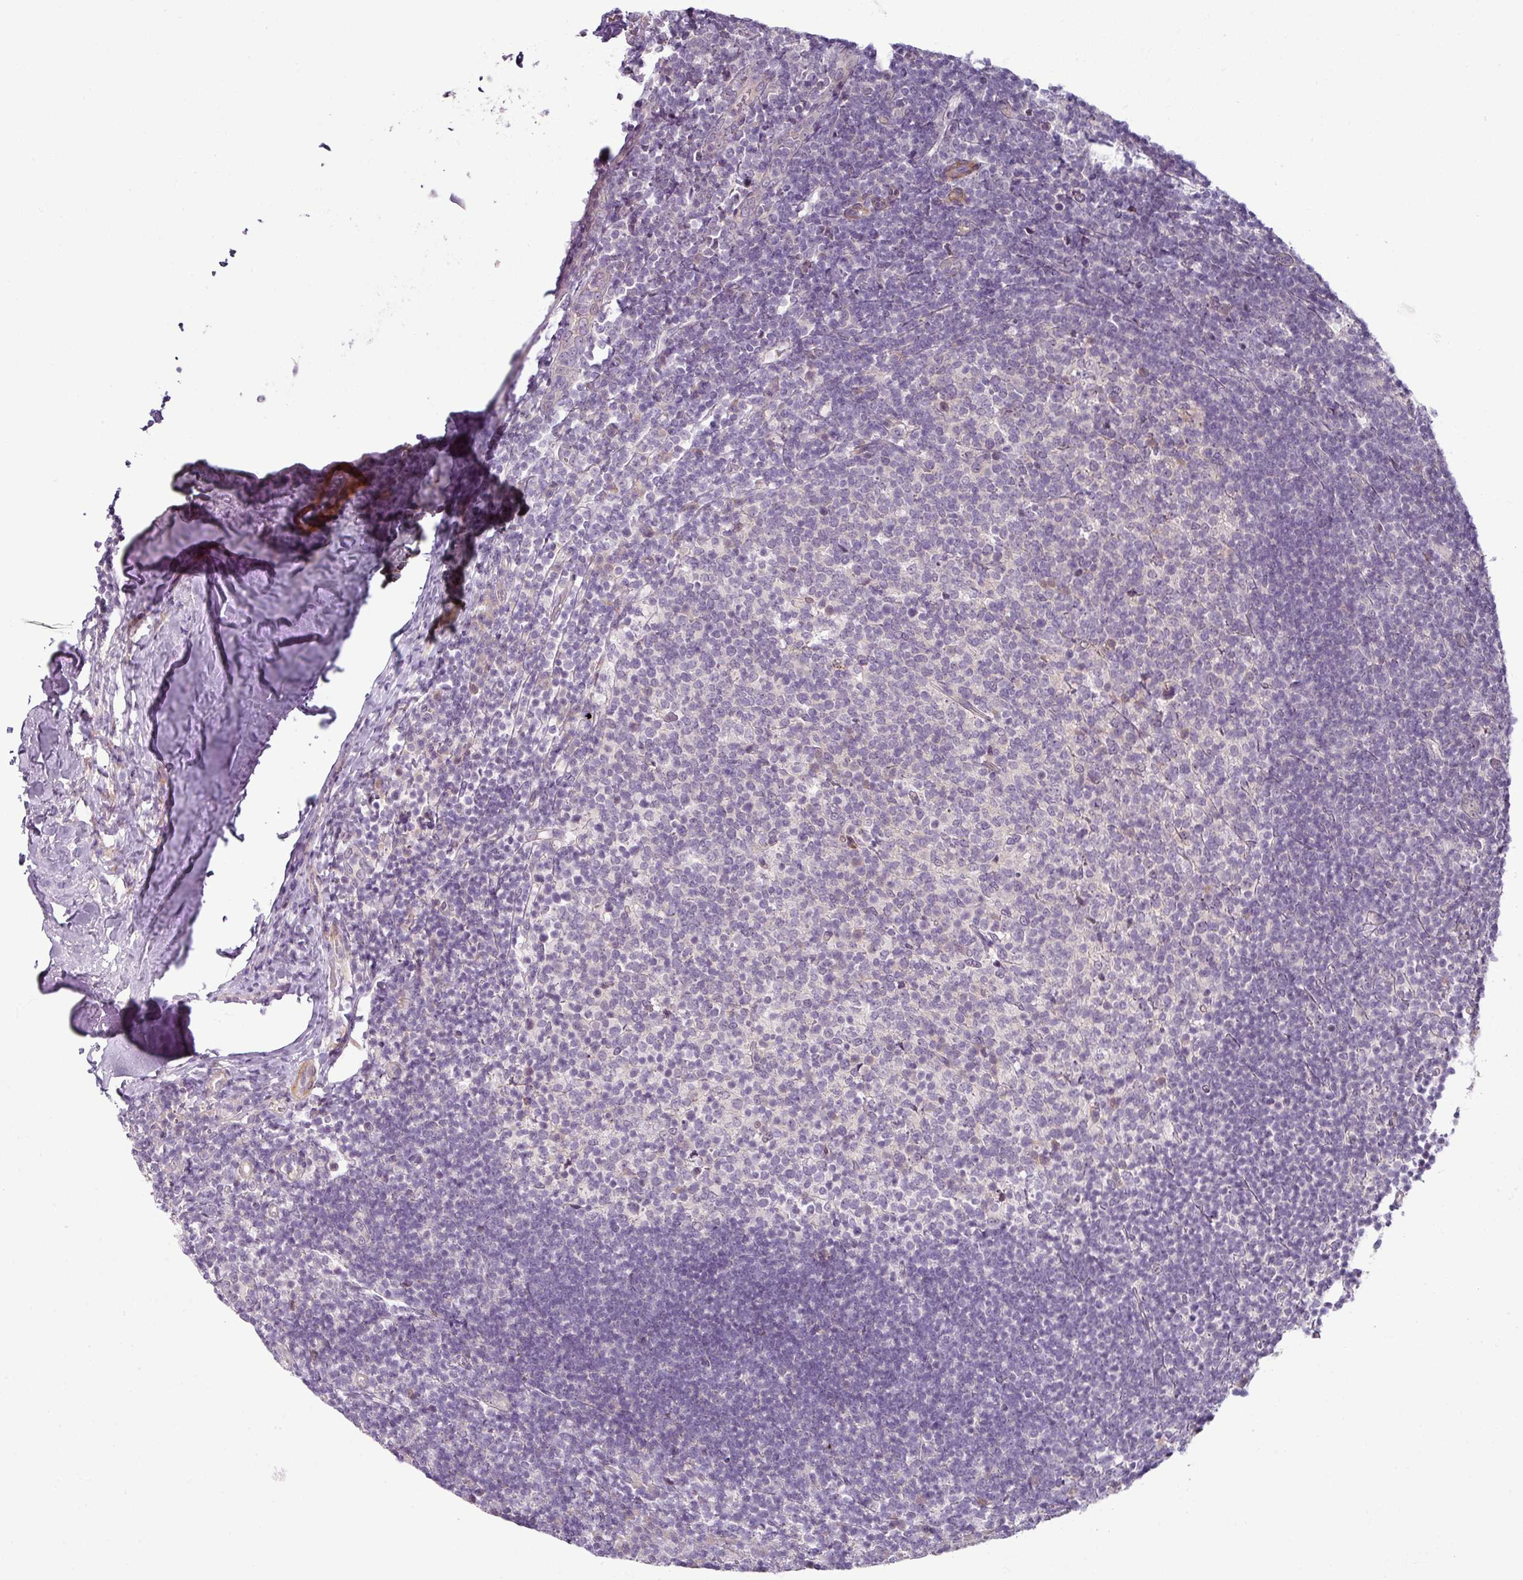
{"staining": {"intensity": "negative", "quantity": "none", "location": "none"}, "tissue": "tonsil", "cell_type": "Germinal center cells", "image_type": "normal", "snomed": [{"axis": "morphology", "description": "Normal tissue, NOS"}, {"axis": "topography", "description": "Tonsil"}], "caption": "Tonsil stained for a protein using immunohistochemistry demonstrates no expression germinal center cells.", "gene": "OR52D1", "patient": {"sex": "female", "age": 10}}